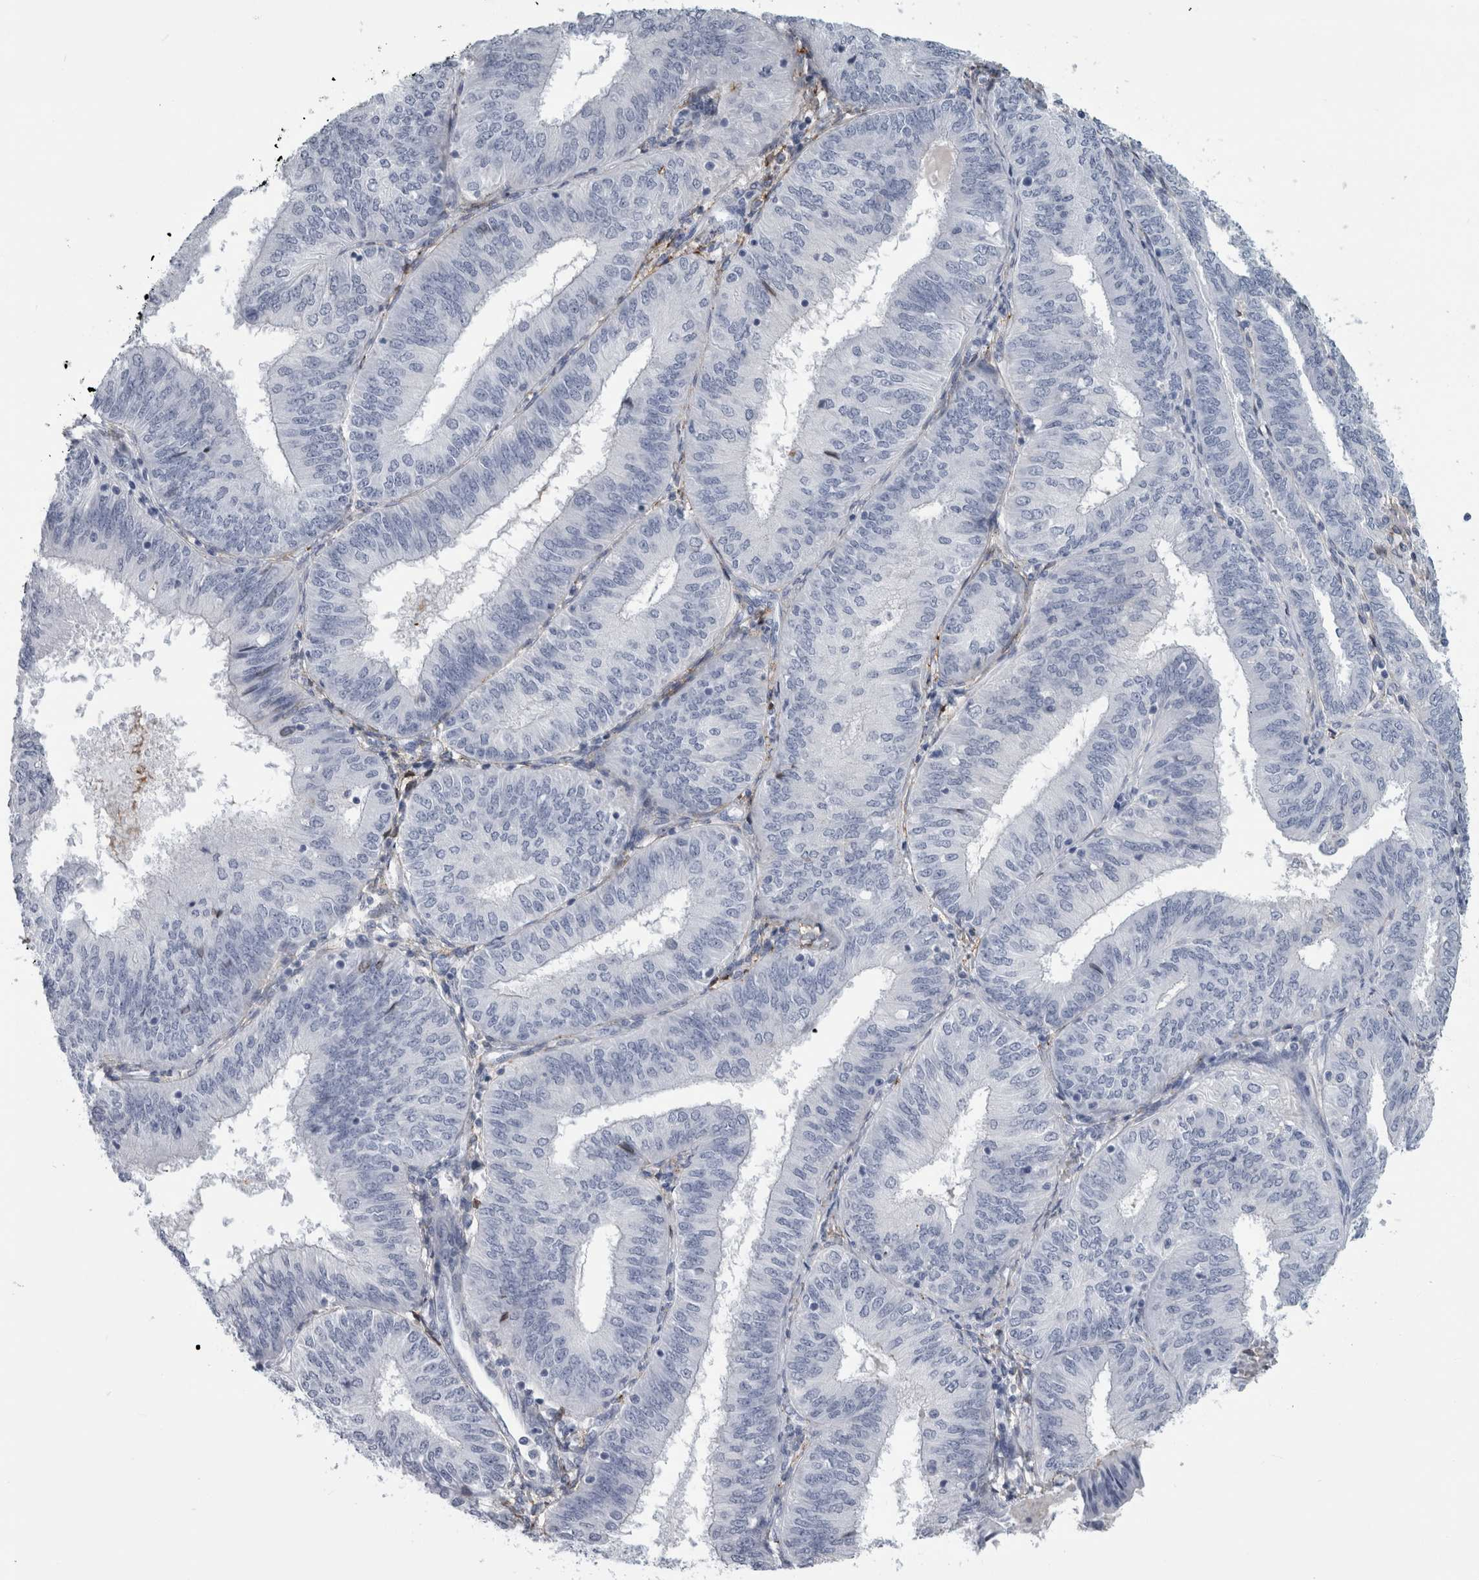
{"staining": {"intensity": "negative", "quantity": "none", "location": "none"}, "tissue": "endometrial cancer", "cell_type": "Tumor cells", "image_type": "cancer", "snomed": [{"axis": "morphology", "description": "Adenocarcinoma, NOS"}, {"axis": "topography", "description": "Endometrium"}], "caption": "Tumor cells are negative for protein expression in human adenocarcinoma (endometrial).", "gene": "DNAJC24", "patient": {"sex": "female", "age": 58}}